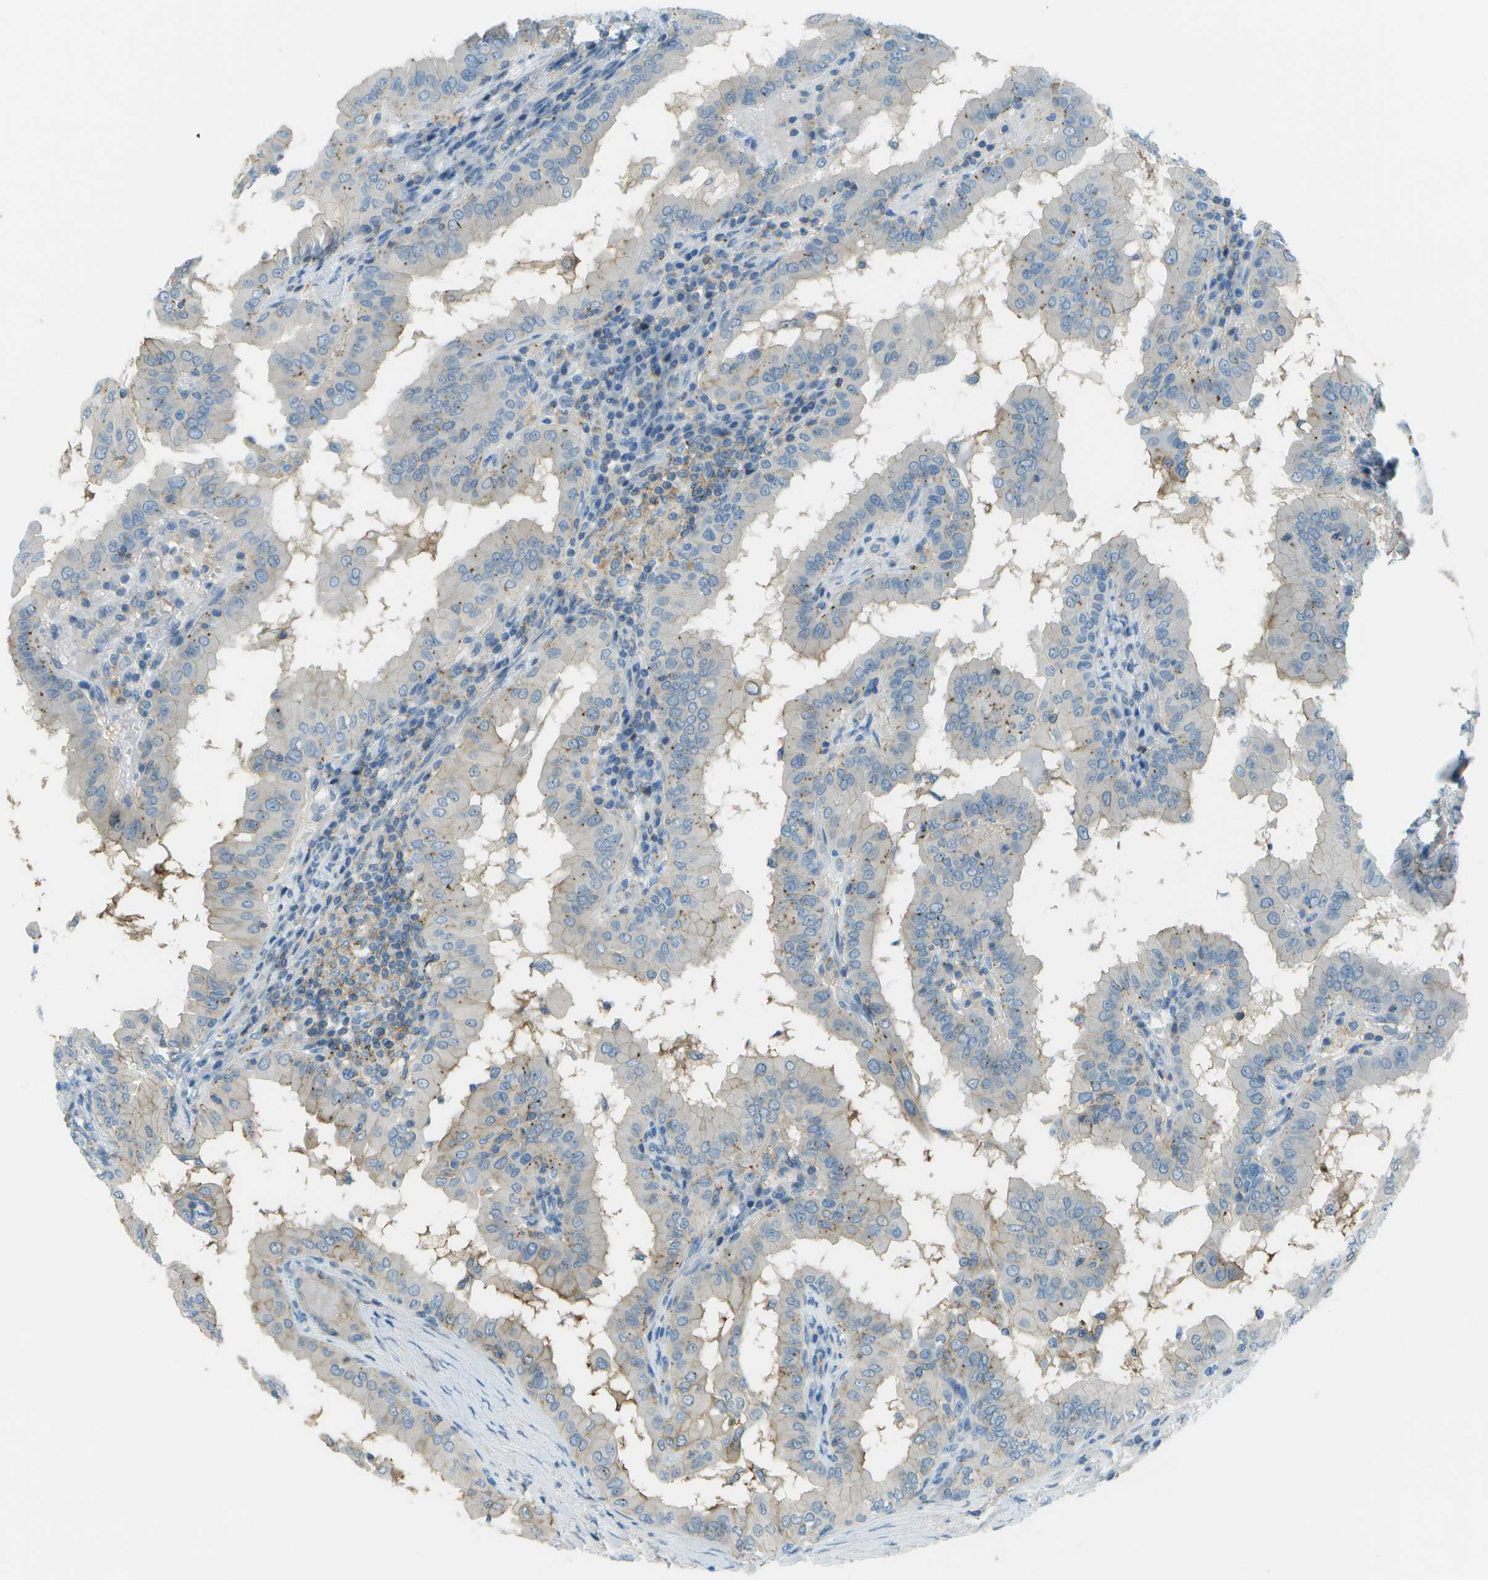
{"staining": {"intensity": "moderate", "quantity": "<25%", "location": "cytoplasmic/membranous"}, "tissue": "thyroid cancer", "cell_type": "Tumor cells", "image_type": "cancer", "snomed": [{"axis": "morphology", "description": "Papillary adenocarcinoma, NOS"}, {"axis": "topography", "description": "Thyroid gland"}], "caption": "Protein expression analysis of human thyroid cancer (papillary adenocarcinoma) reveals moderate cytoplasmic/membranous staining in approximately <25% of tumor cells.", "gene": "LRRC66", "patient": {"sex": "male", "age": 33}}